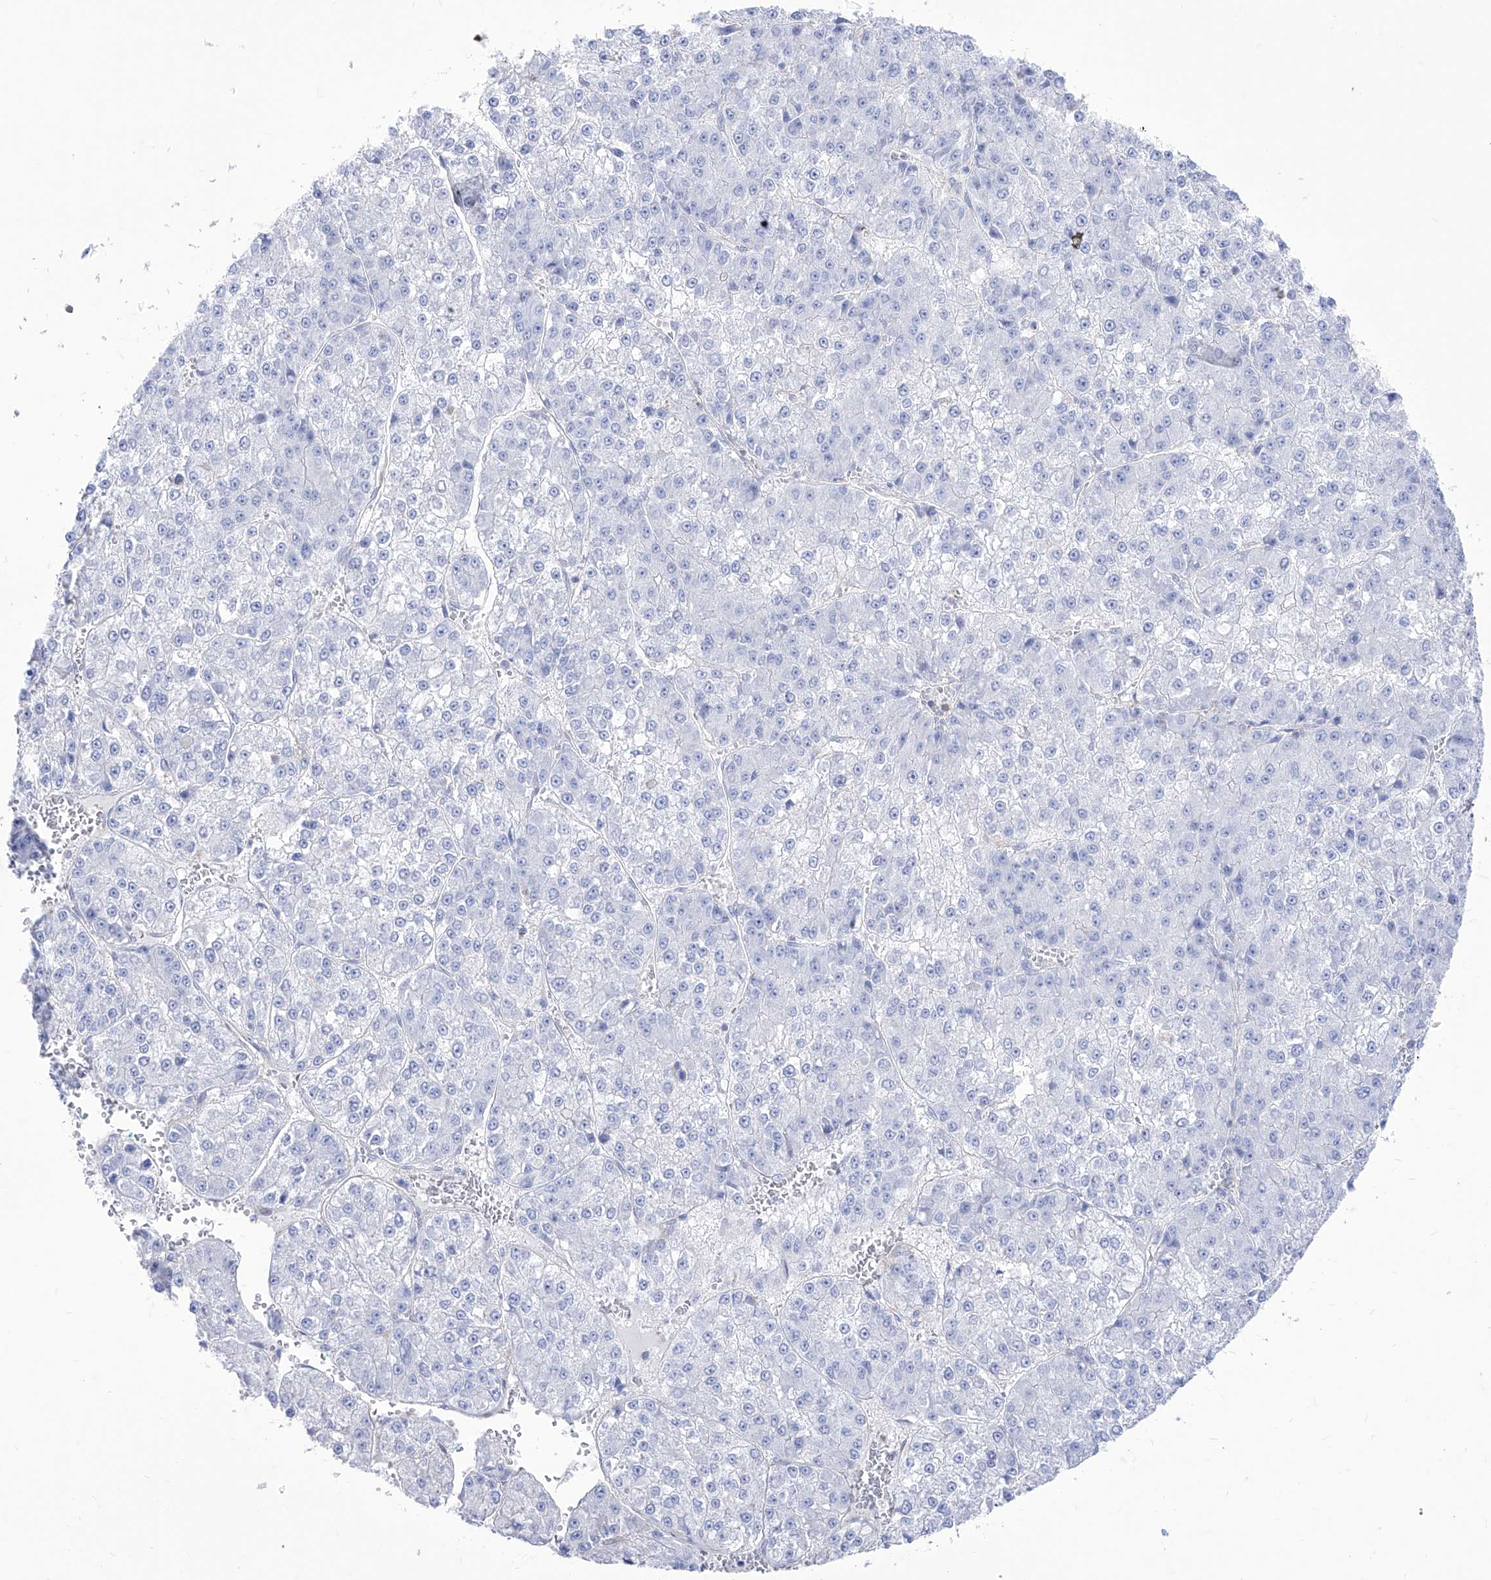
{"staining": {"intensity": "negative", "quantity": "none", "location": "none"}, "tissue": "liver cancer", "cell_type": "Tumor cells", "image_type": "cancer", "snomed": [{"axis": "morphology", "description": "Carcinoma, Hepatocellular, NOS"}, {"axis": "topography", "description": "Liver"}], "caption": "DAB (3,3'-diaminobenzidine) immunohistochemical staining of liver hepatocellular carcinoma reveals no significant staining in tumor cells.", "gene": "C1orf74", "patient": {"sex": "female", "age": 73}}